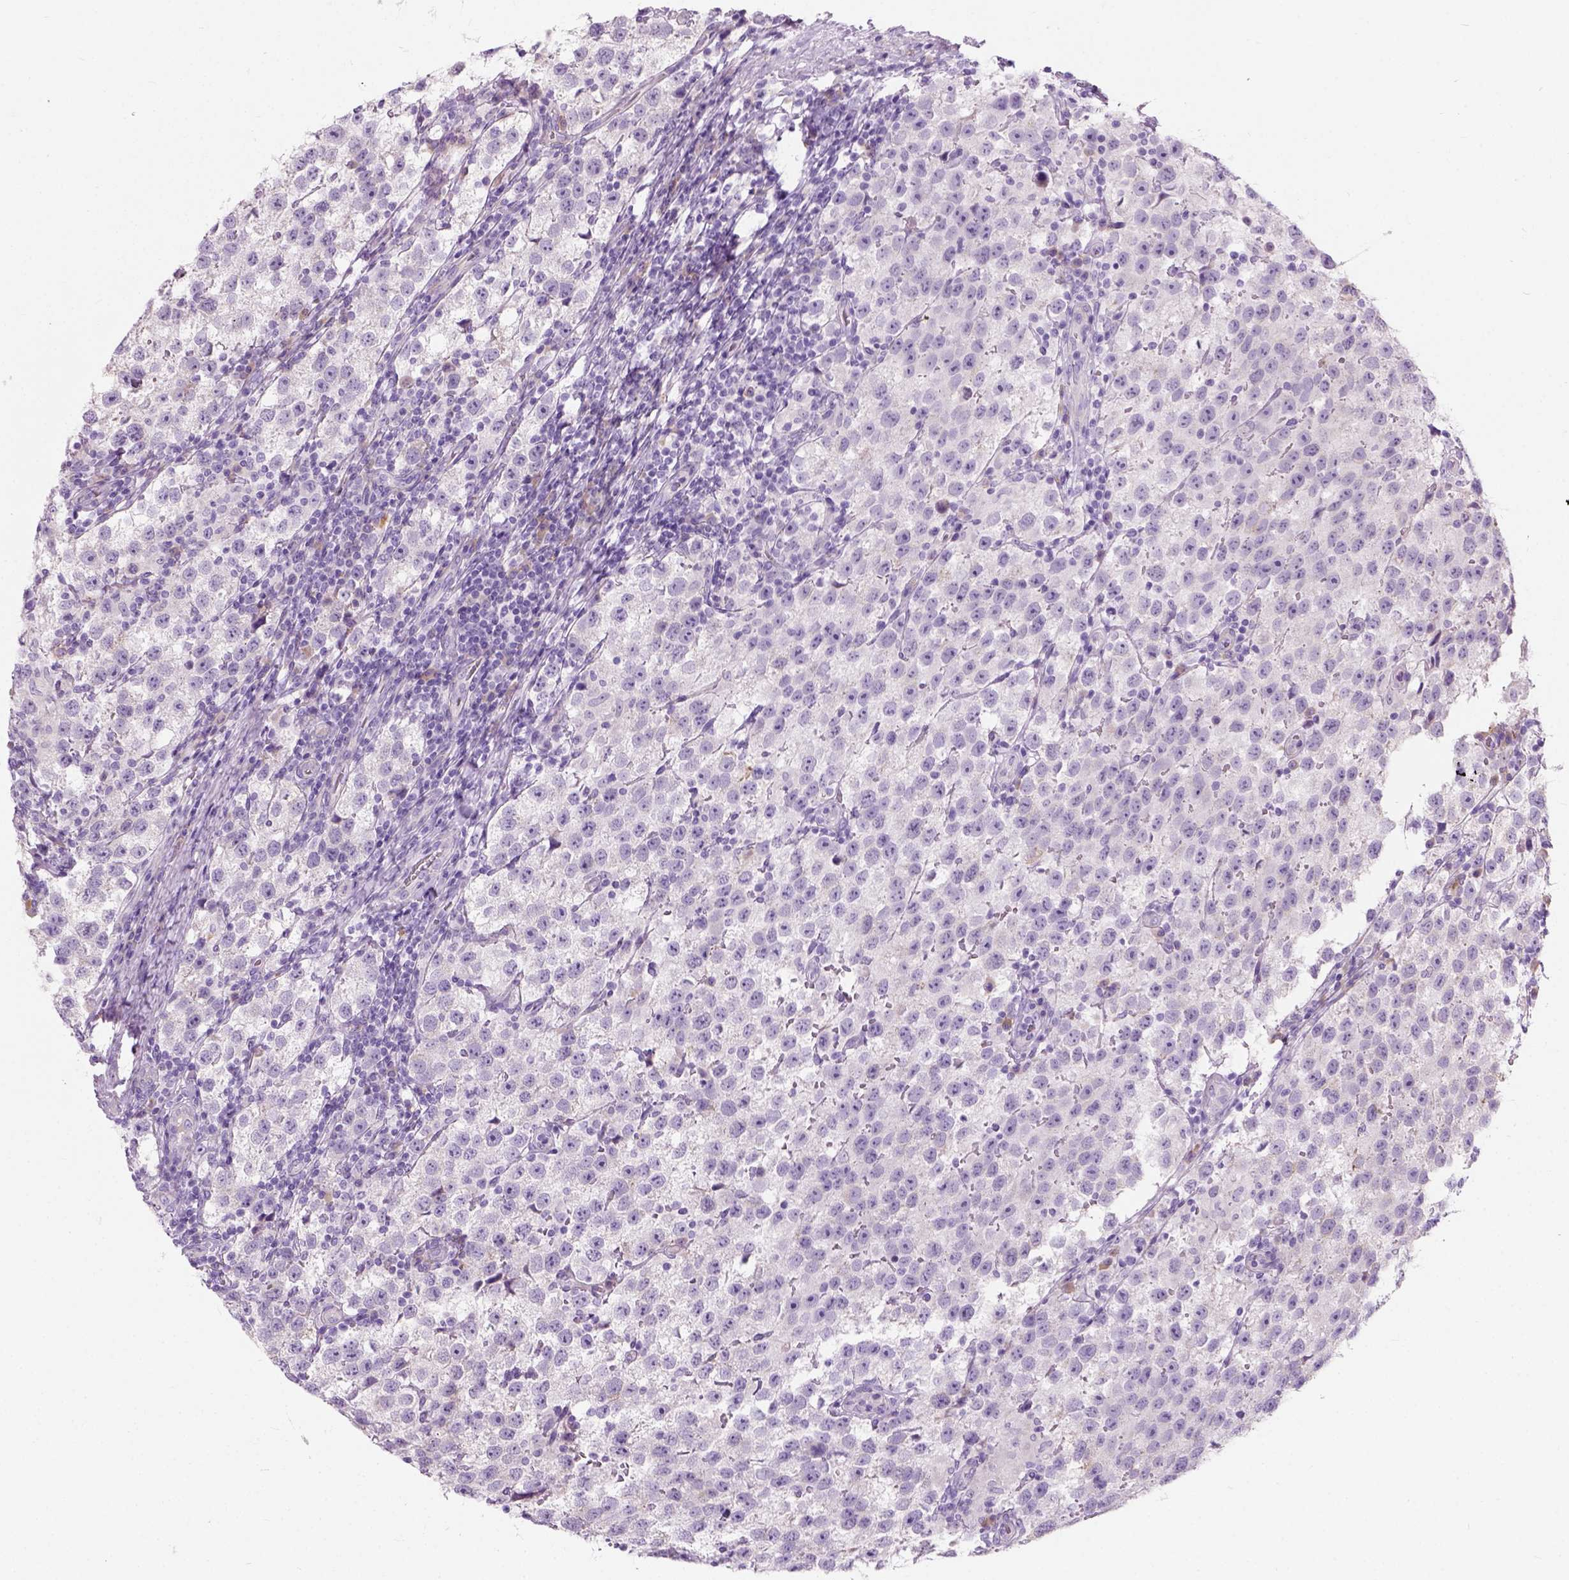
{"staining": {"intensity": "negative", "quantity": "none", "location": "none"}, "tissue": "testis cancer", "cell_type": "Tumor cells", "image_type": "cancer", "snomed": [{"axis": "morphology", "description": "Seminoma, NOS"}, {"axis": "topography", "description": "Testis"}], "caption": "Immunohistochemistry of human testis cancer shows no expression in tumor cells.", "gene": "TRIM72", "patient": {"sex": "male", "age": 37}}